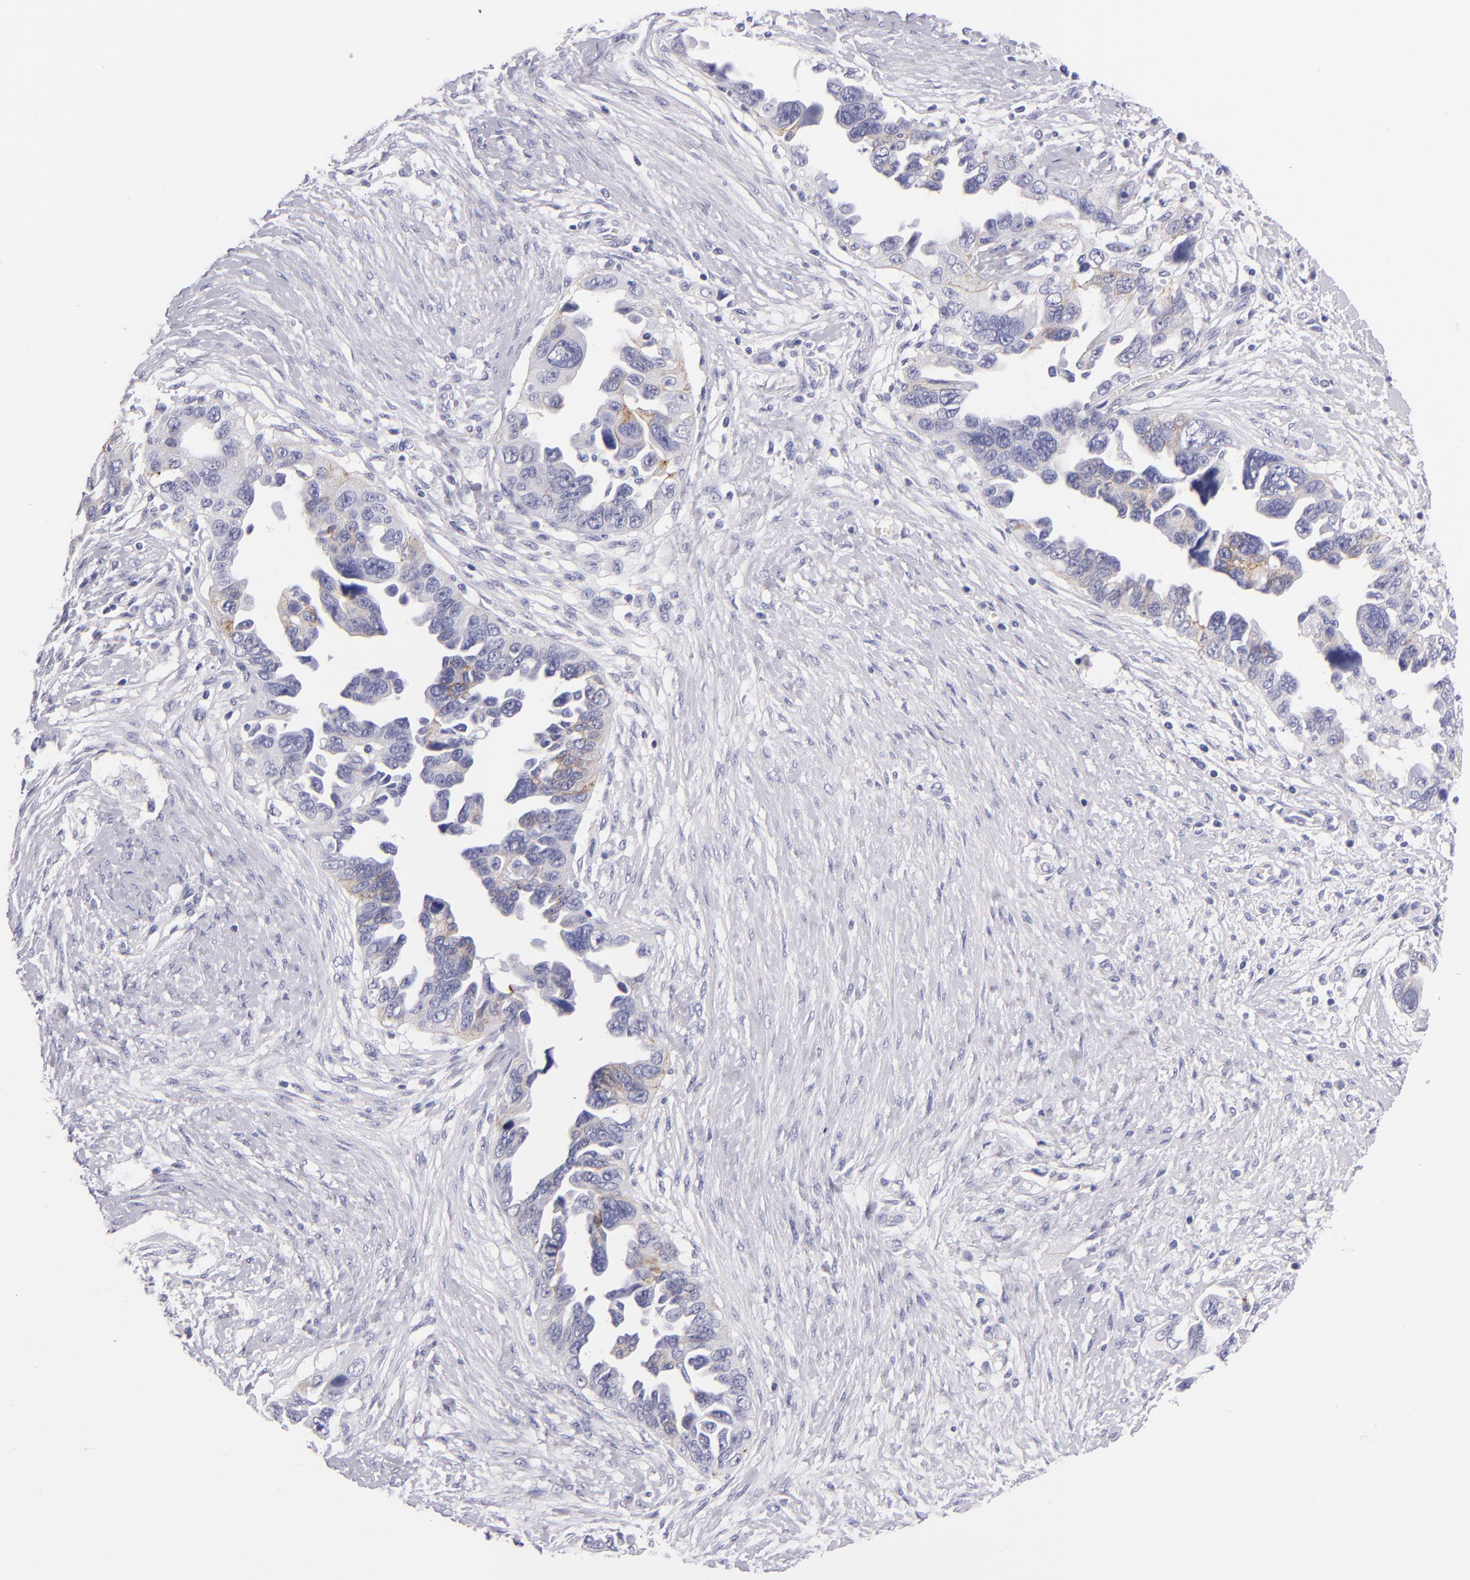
{"staining": {"intensity": "weak", "quantity": "<25%", "location": "cytoplasmic/membranous"}, "tissue": "ovarian cancer", "cell_type": "Tumor cells", "image_type": "cancer", "snomed": [{"axis": "morphology", "description": "Cystadenocarcinoma, serous, NOS"}, {"axis": "topography", "description": "Ovary"}], "caption": "High power microscopy photomicrograph of an IHC histopathology image of ovarian cancer (serous cystadenocarcinoma), revealing no significant positivity in tumor cells.", "gene": "CDH3", "patient": {"sex": "female", "age": 63}}